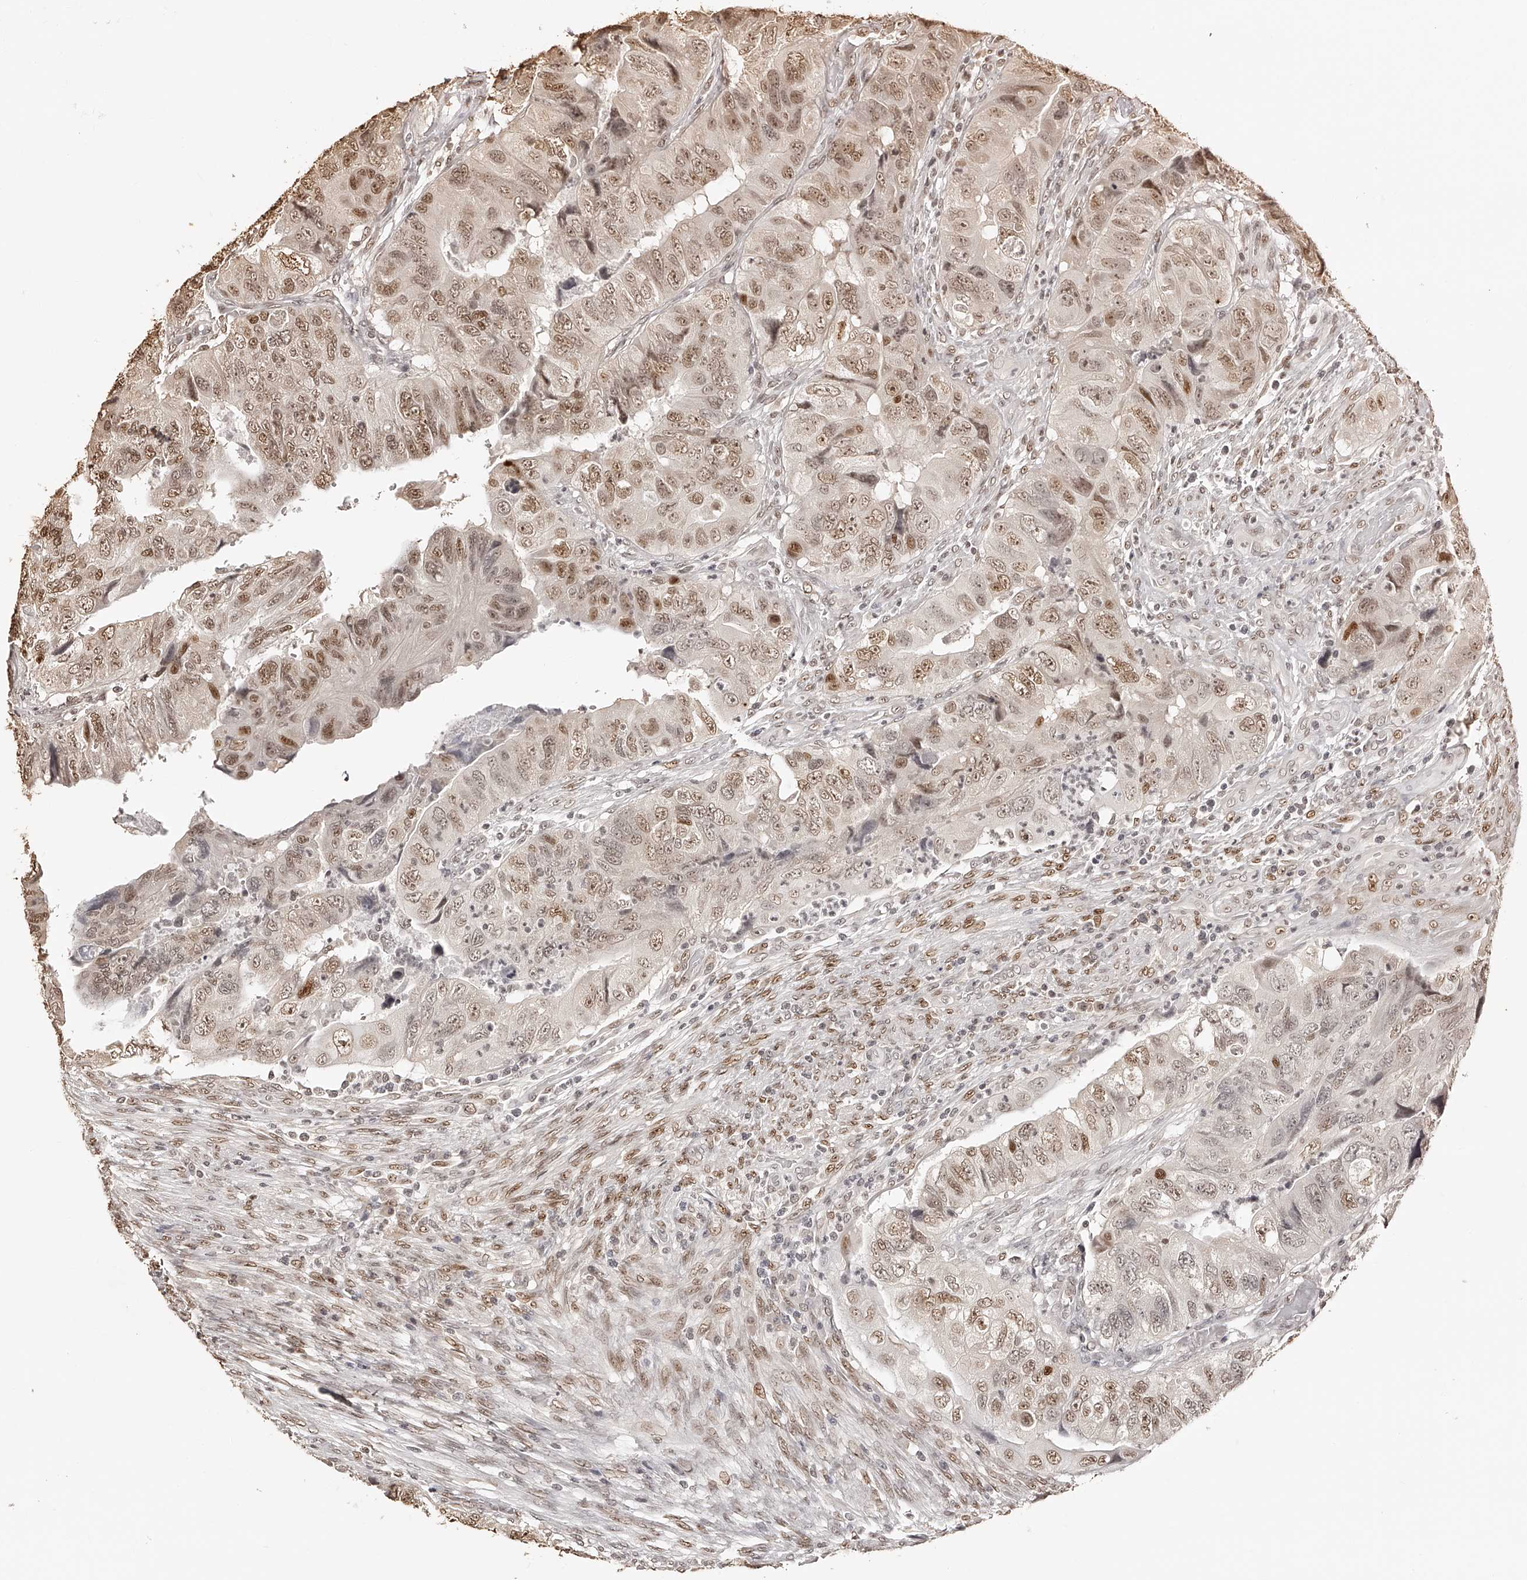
{"staining": {"intensity": "moderate", "quantity": ">75%", "location": "nuclear"}, "tissue": "colorectal cancer", "cell_type": "Tumor cells", "image_type": "cancer", "snomed": [{"axis": "morphology", "description": "Adenocarcinoma, NOS"}, {"axis": "topography", "description": "Rectum"}], "caption": "IHC of human colorectal adenocarcinoma shows medium levels of moderate nuclear staining in about >75% of tumor cells.", "gene": "ZNF503", "patient": {"sex": "male", "age": 63}}